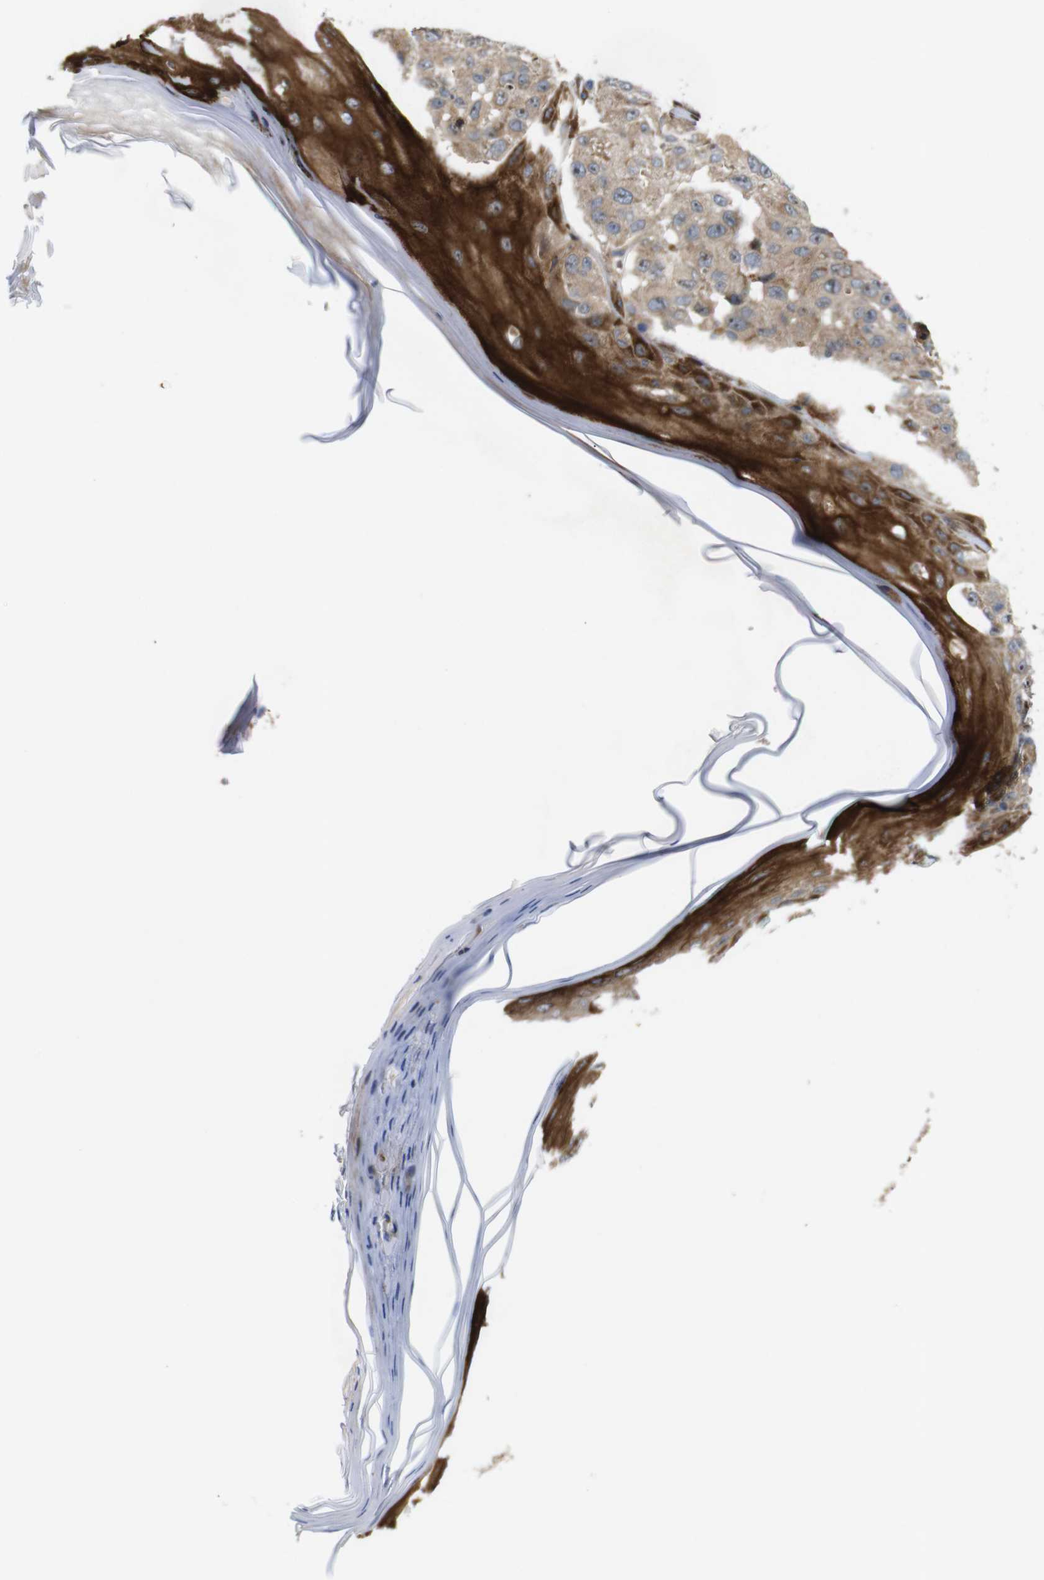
{"staining": {"intensity": "weak", "quantity": ">75%", "location": "cytoplasmic/membranous"}, "tissue": "melanoma", "cell_type": "Tumor cells", "image_type": "cancer", "snomed": [{"axis": "morphology", "description": "Malignant melanoma, NOS"}, {"axis": "topography", "description": "Skin"}], "caption": "Protein expression analysis of malignant melanoma demonstrates weak cytoplasmic/membranous expression in approximately >75% of tumor cells.", "gene": "P3H2", "patient": {"sex": "female", "age": 46}}